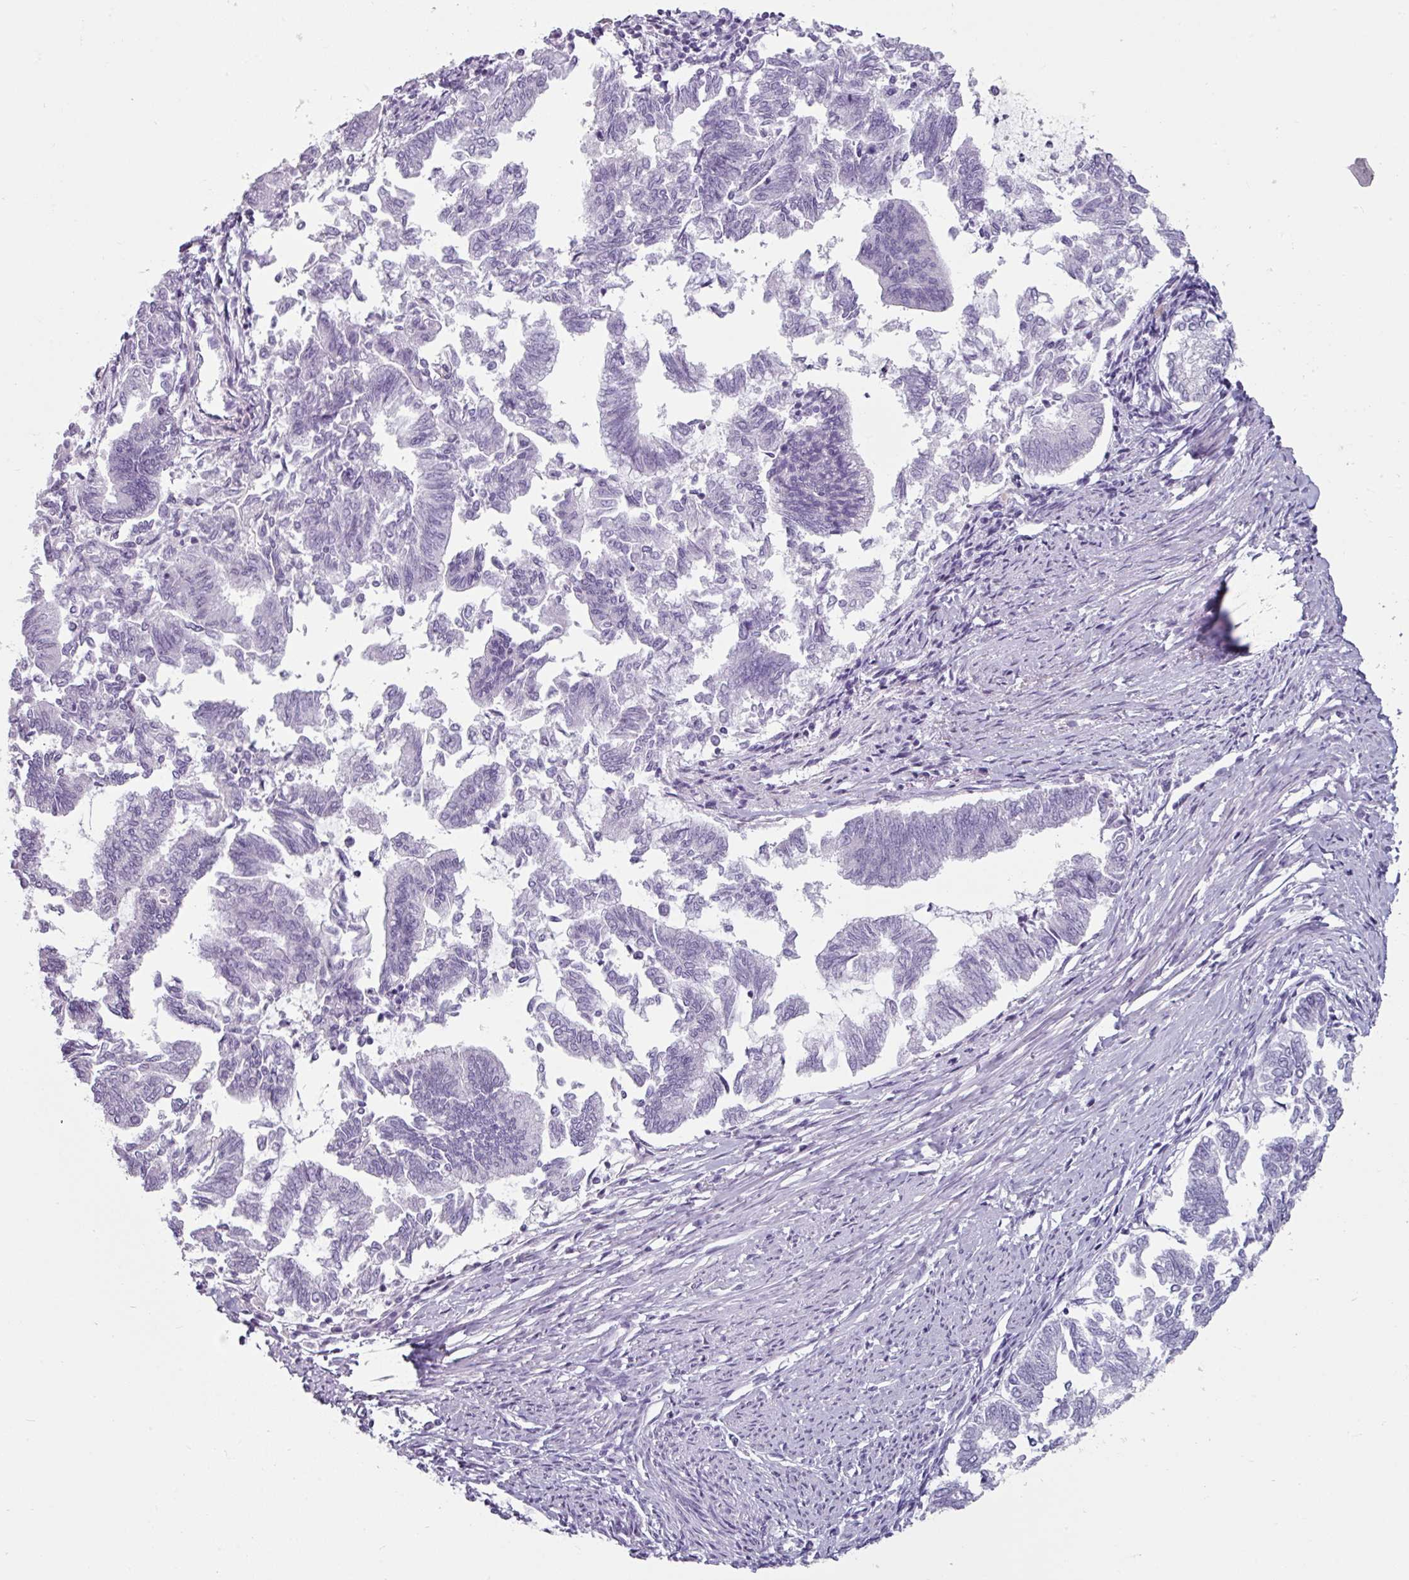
{"staining": {"intensity": "negative", "quantity": "none", "location": "none"}, "tissue": "endometrial cancer", "cell_type": "Tumor cells", "image_type": "cancer", "snomed": [{"axis": "morphology", "description": "Adenocarcinoma, NOS"}, {"axis": "topography", "description": "Endometrium"}], "caption": "Human endometrial adenocarcinoma stained for a protein using immunohistochemistry (IHC) displays no staining in tumor cells.", "gene": "CLCA1", "patient": {"sex": "female", "age": 79}}